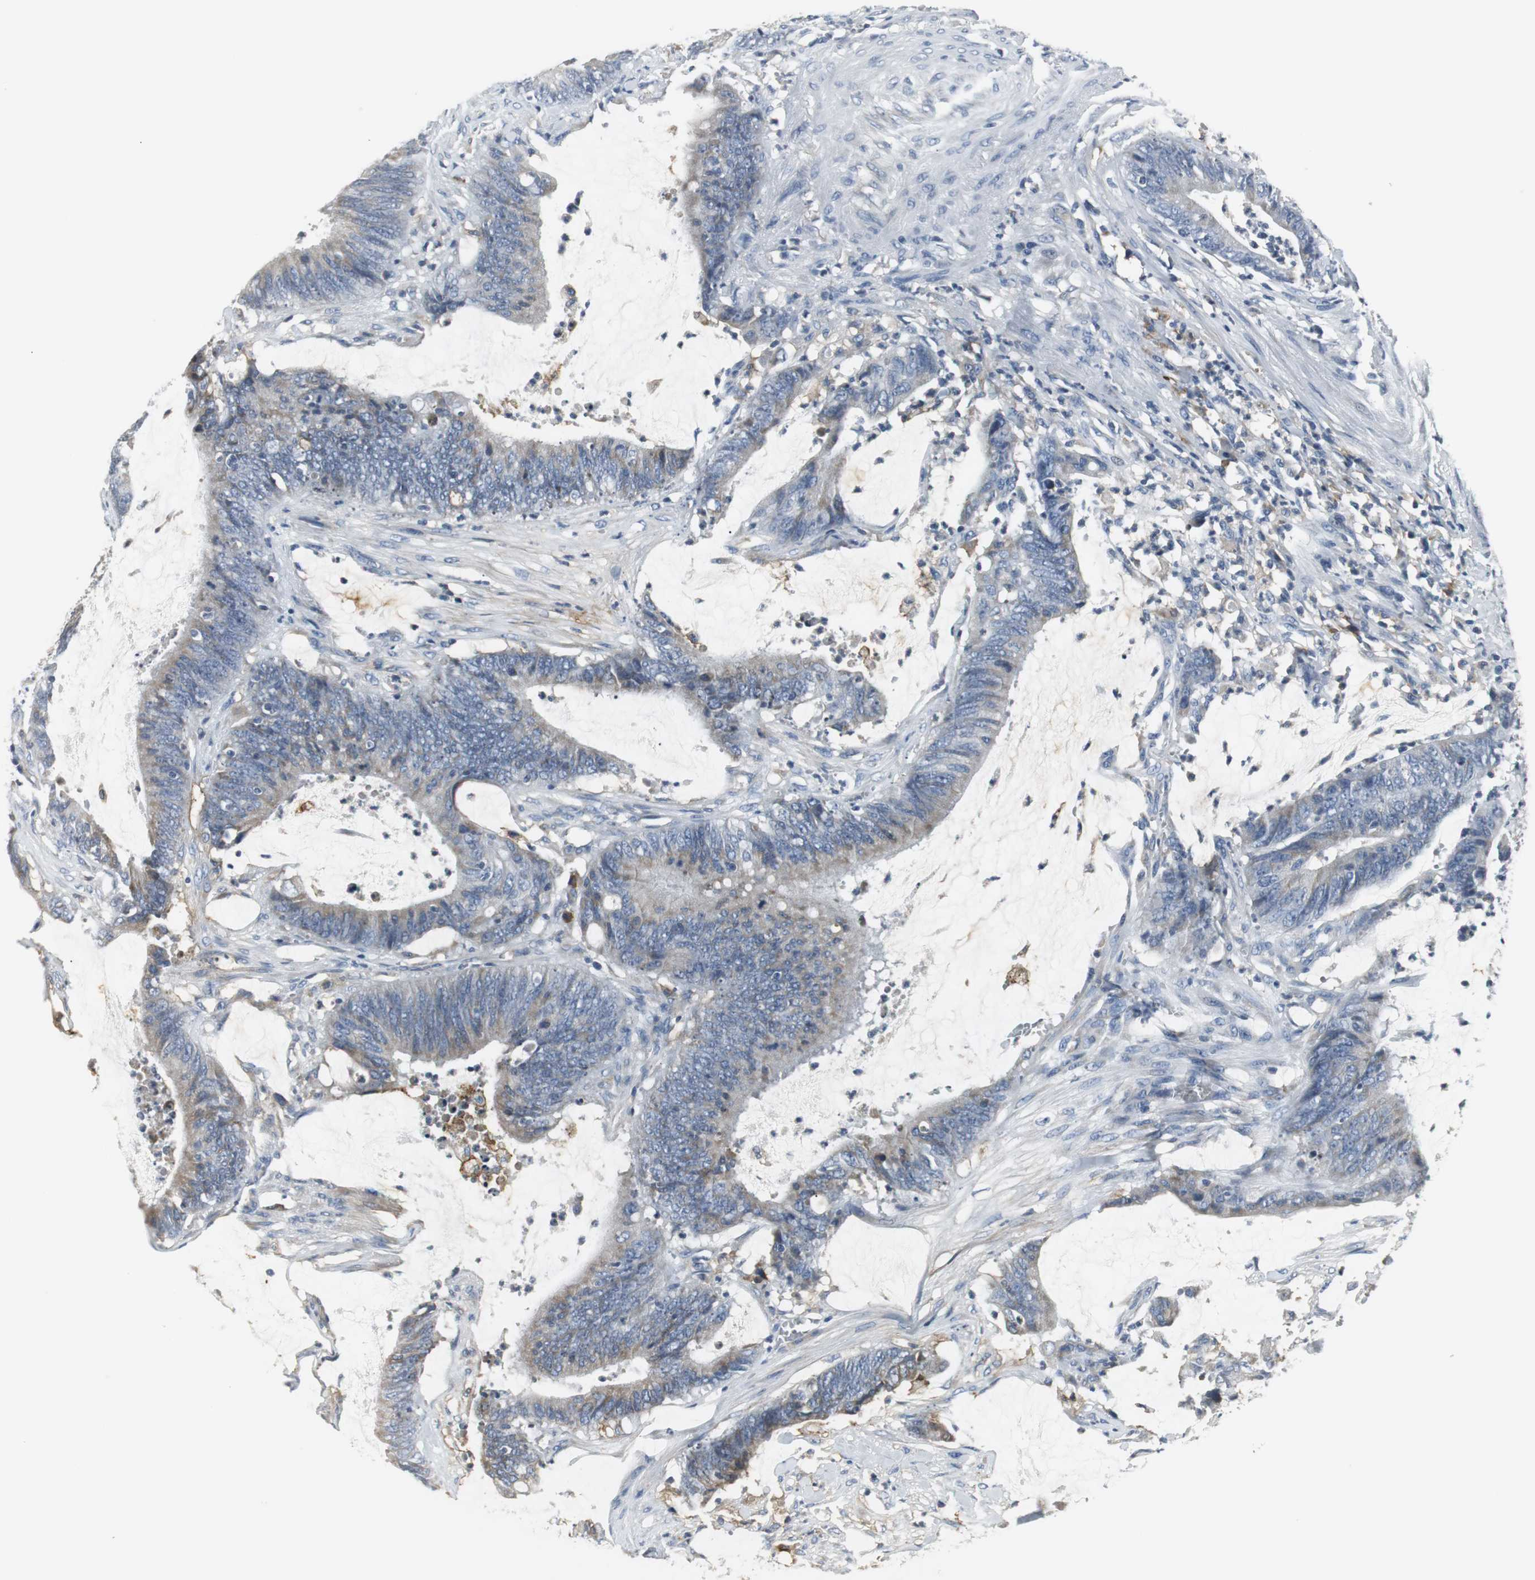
{"staining": {"intensity": "weak", "quantity": "25%-75%", "location": "cytoplasmic/membranous"}, "tissue": "colorectal cancer", "cell_type": "Tumor cells", "image_type": "cancer", "snomed": [{"axis": "morphology", "description": "Adenocarcinoma, NOS"}, {"axis": "topography", "description": "Rectum"}], "caption": "Immunohistochemical staining of human colorectal adenocarcinoma exhibits low levels of weak cytoplasmic/membranous positivity in about 25%-75% of tumor cells.", "gene": "SLC2A5", "patient": {"sex": "female", "age": 66}}